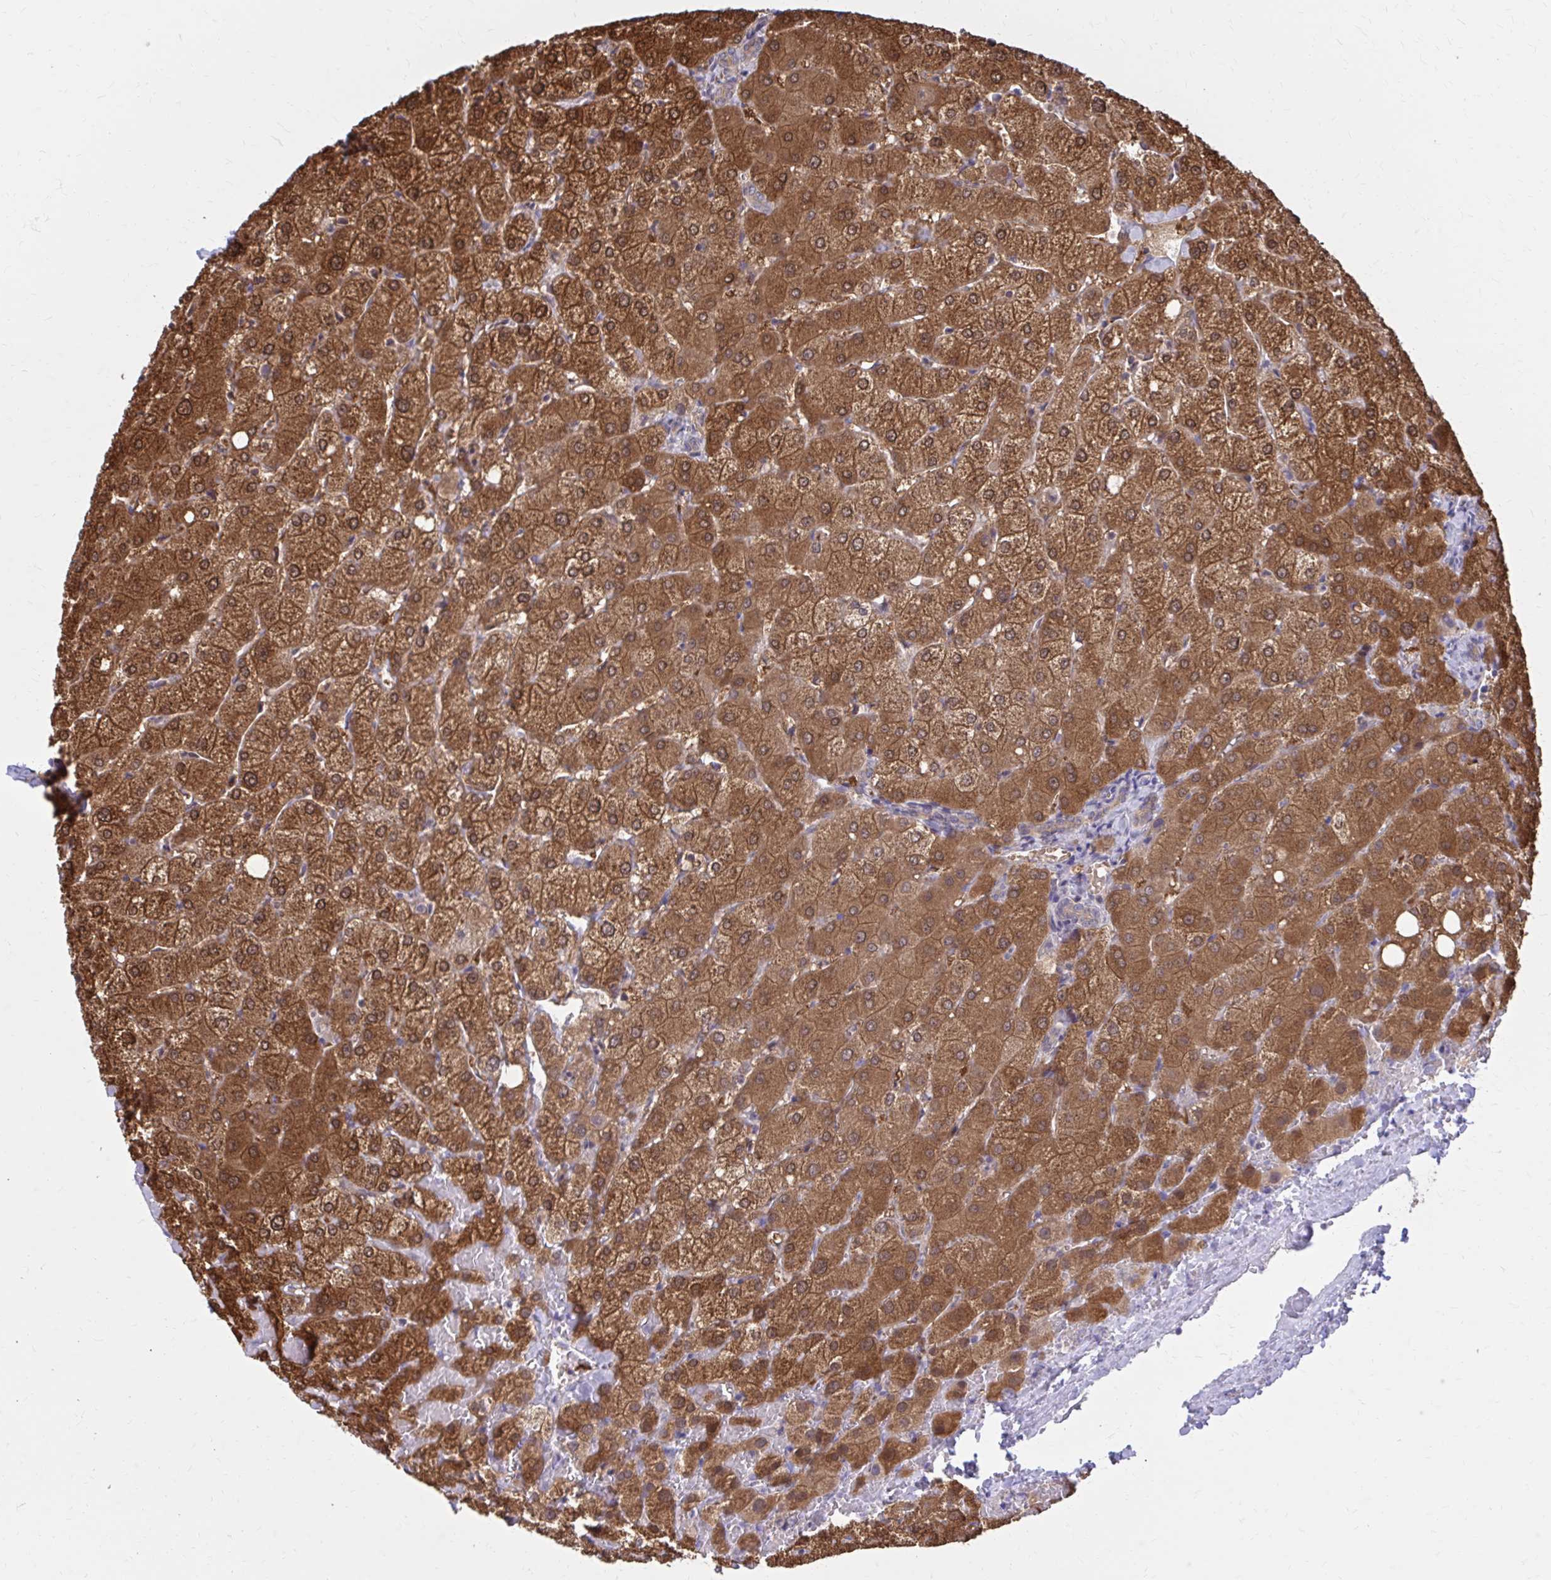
{"staining": {"intensity": "weak", "quantity": ">75%", "location": "cytoplasmic/membranous"}, "tissue": "liver", "cell_type": "Cholangiocytes", "image_type": "normal", "snomed": [{"axis": "morphology", "description": "Normal tissue, NOS"}, {"axis": "topography", "description": "Liver"}], "caption": "Normal liver shows weak cytoplasmic/membranous staining in approximately >75% of cholangiocytes, visualized by immunohistochemistry.", "gene": "DBI", "patient": {"sex": "female", "age": 54}}